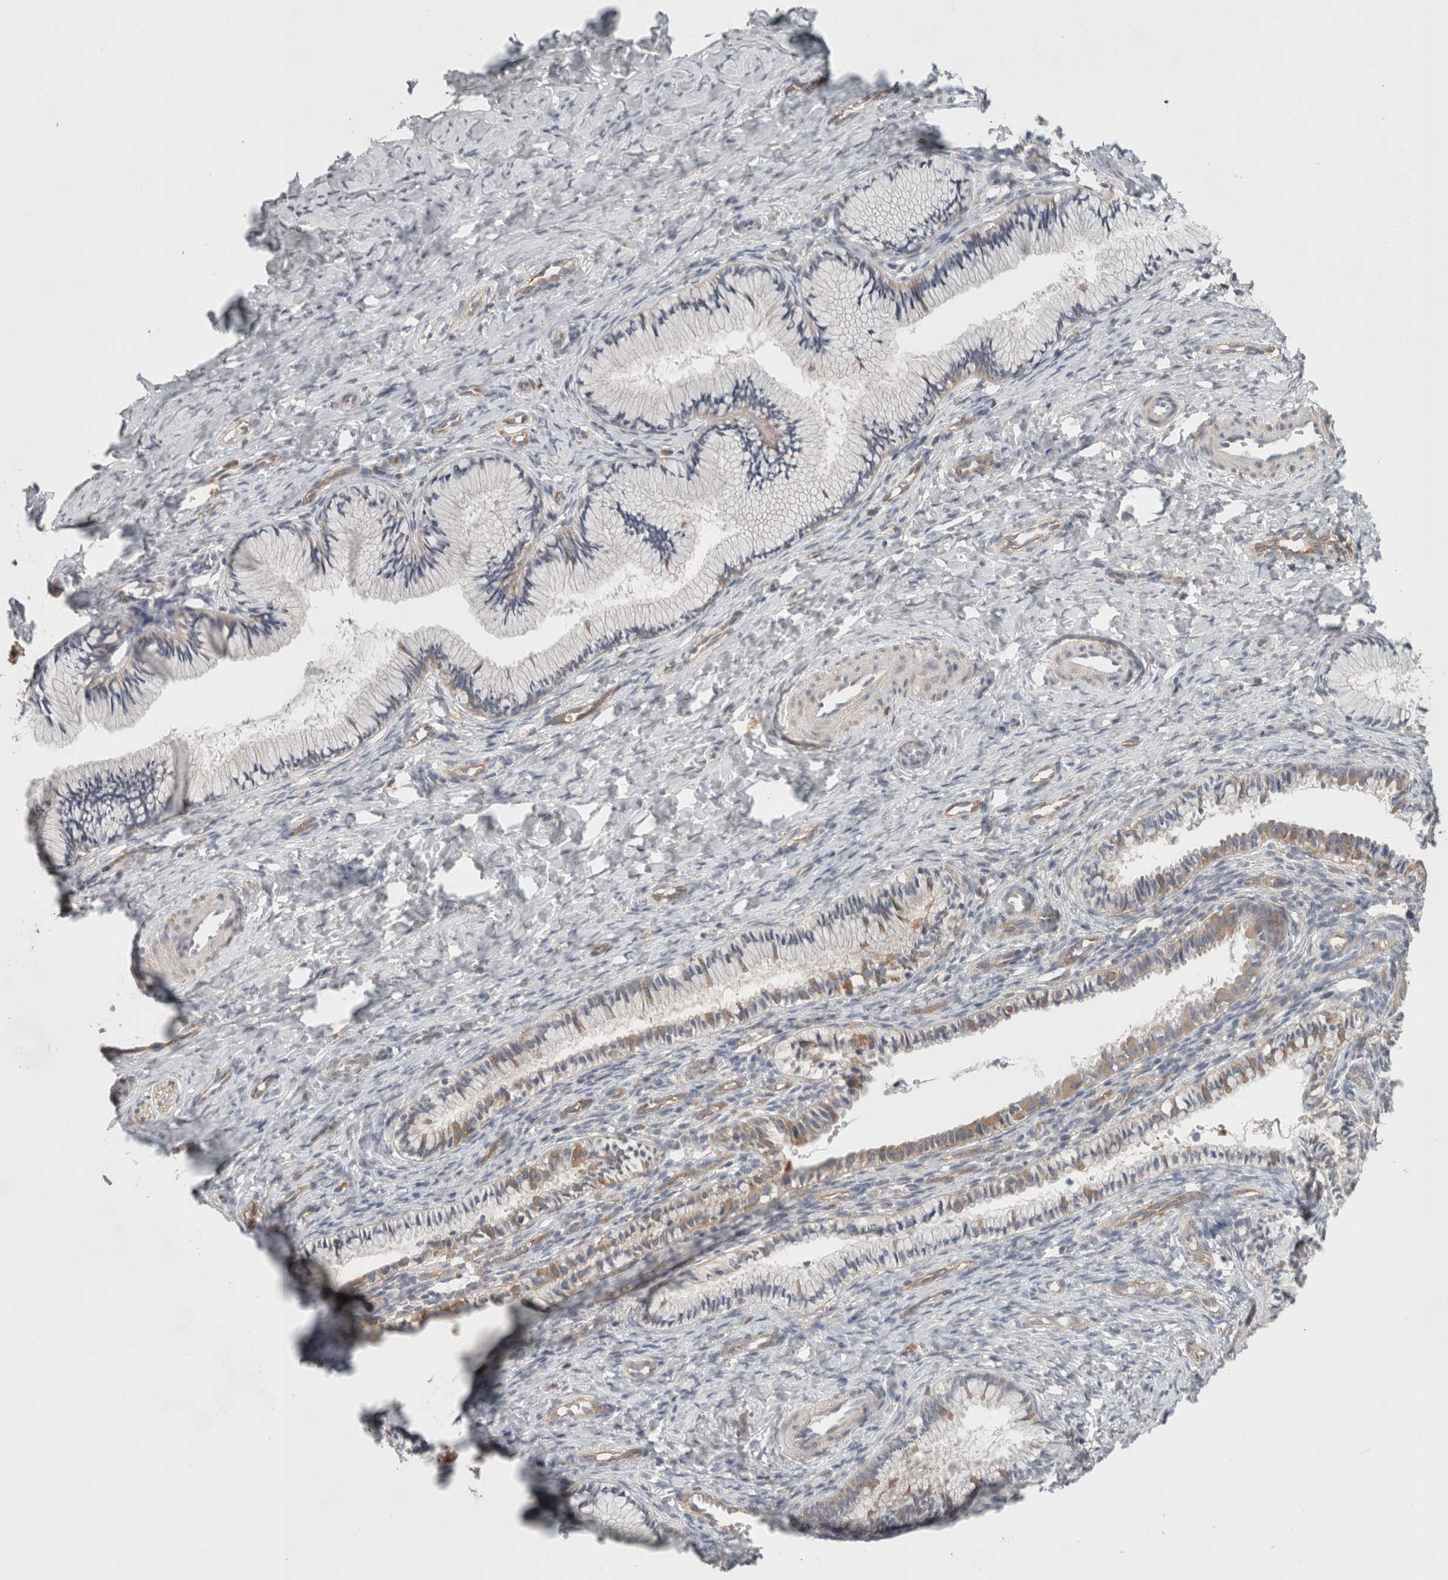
{"staining": {"intensity": "negative", "quantity": "none", "location": "none"}, "tissue": "cervix", "cell_type": "Glandular cells", "image_type": "normal", "snomed": [{"axis": "morphology", "description": "Normal tissue, NOS"}, {"axis": "topography", "description": "Cervix"}], "caption": "Immunohistochemistry (IHC) micrograph of benign cervix: cervix stained with DAB (3,3'-diaminobenzidine) displays no significant protein positivity in glandular cells.", "gene": "RASAL2", "patient": {"sex": "female", "age": 27}}